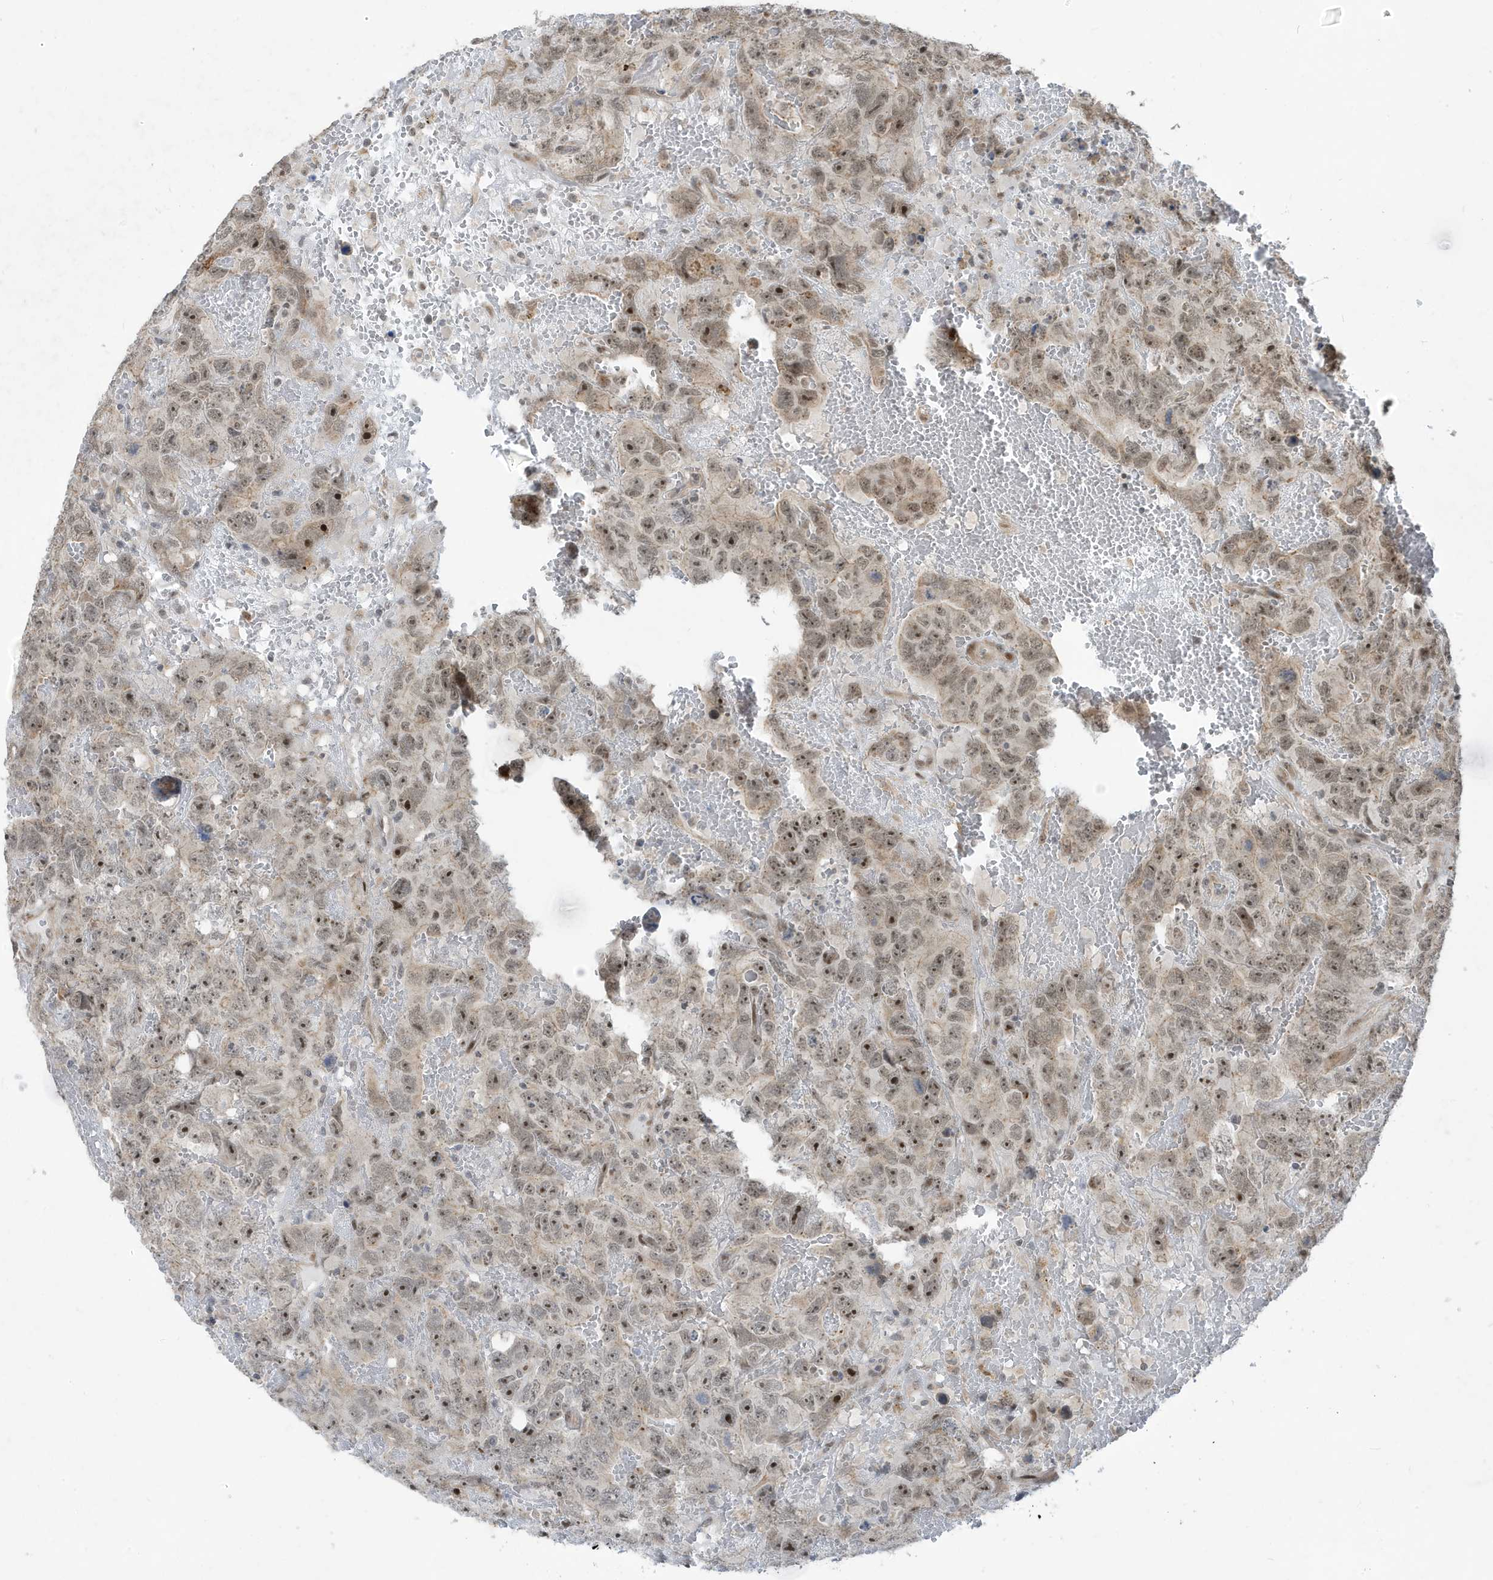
{"staining": {"intensity": "moderate", "quantity": "25%-75%", "location": "nuclear"}, "tissue": "testis cancer", "cell_type": "Tumor cells", "image_type": "cancer", "snomed": [{"axis": "morphology", "description": "Carcinoma, Embryonal, NOS"}, {"axis": "topography", "description": "Testis"}], "caption": "Tumor cells reveal moderate nuclear expression in about 25%-75% of cells in testis embryonal carcinoma.", "gene": "FAM9B", "patient": {"sex": "male", "age": 45}}